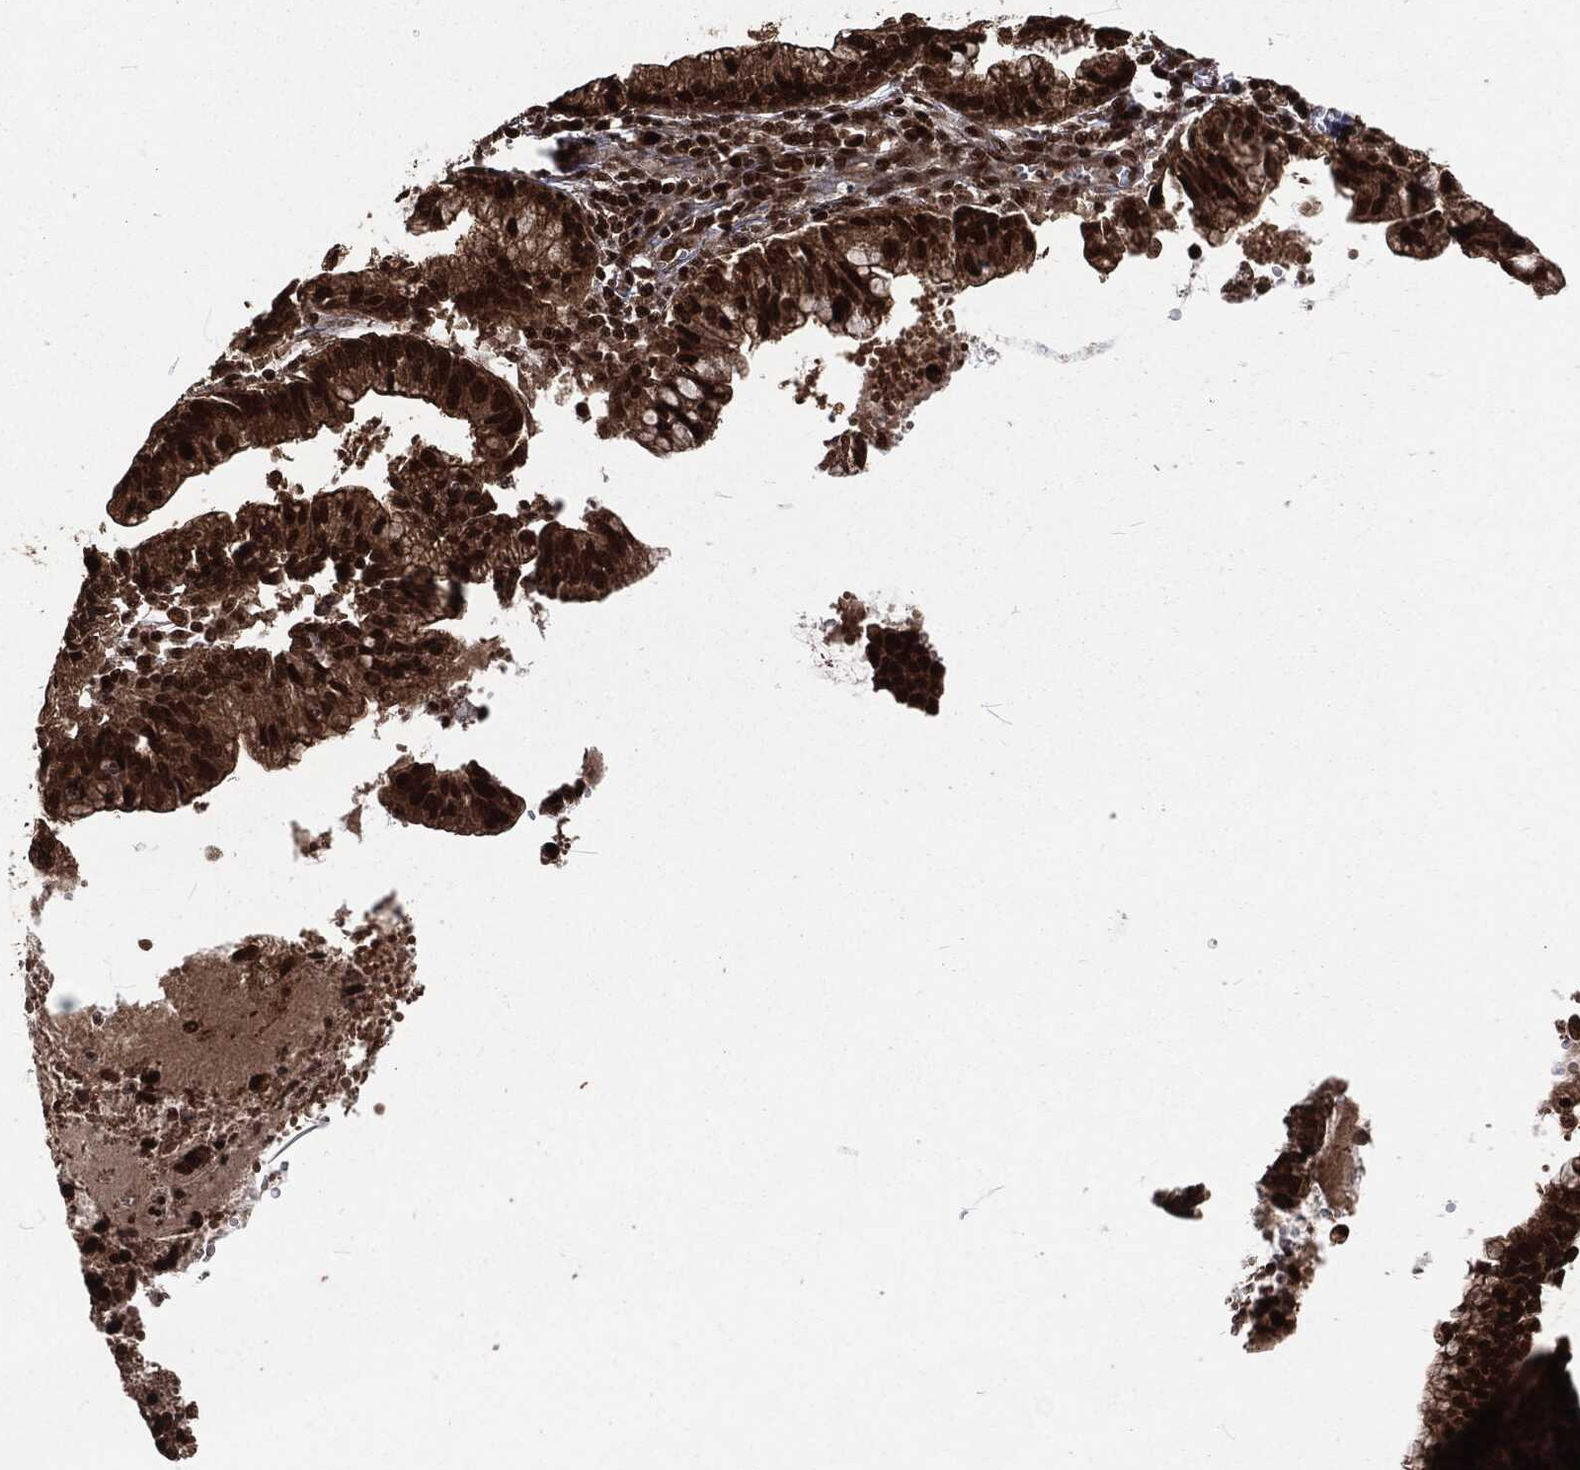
{"staining": {"intensity": "strong", "quantity": ">75%", "location": "nuclear"}, "tissue": "cervical cancer", "cell_type": "Tumor cells", "image_type": "cancer", "snomed": [{"axis": "morphology", "description": "Adenocarcinoma, NOS"}, {"axis": "topography", "description": "Cervix"}], "caption": "Cervical cancer (adenocarcinoma) stained with a protein marker demonstrates strong staining in tumor cells.", "gene": "NGRN", "patient": {"sex": "female", "age": 44}}